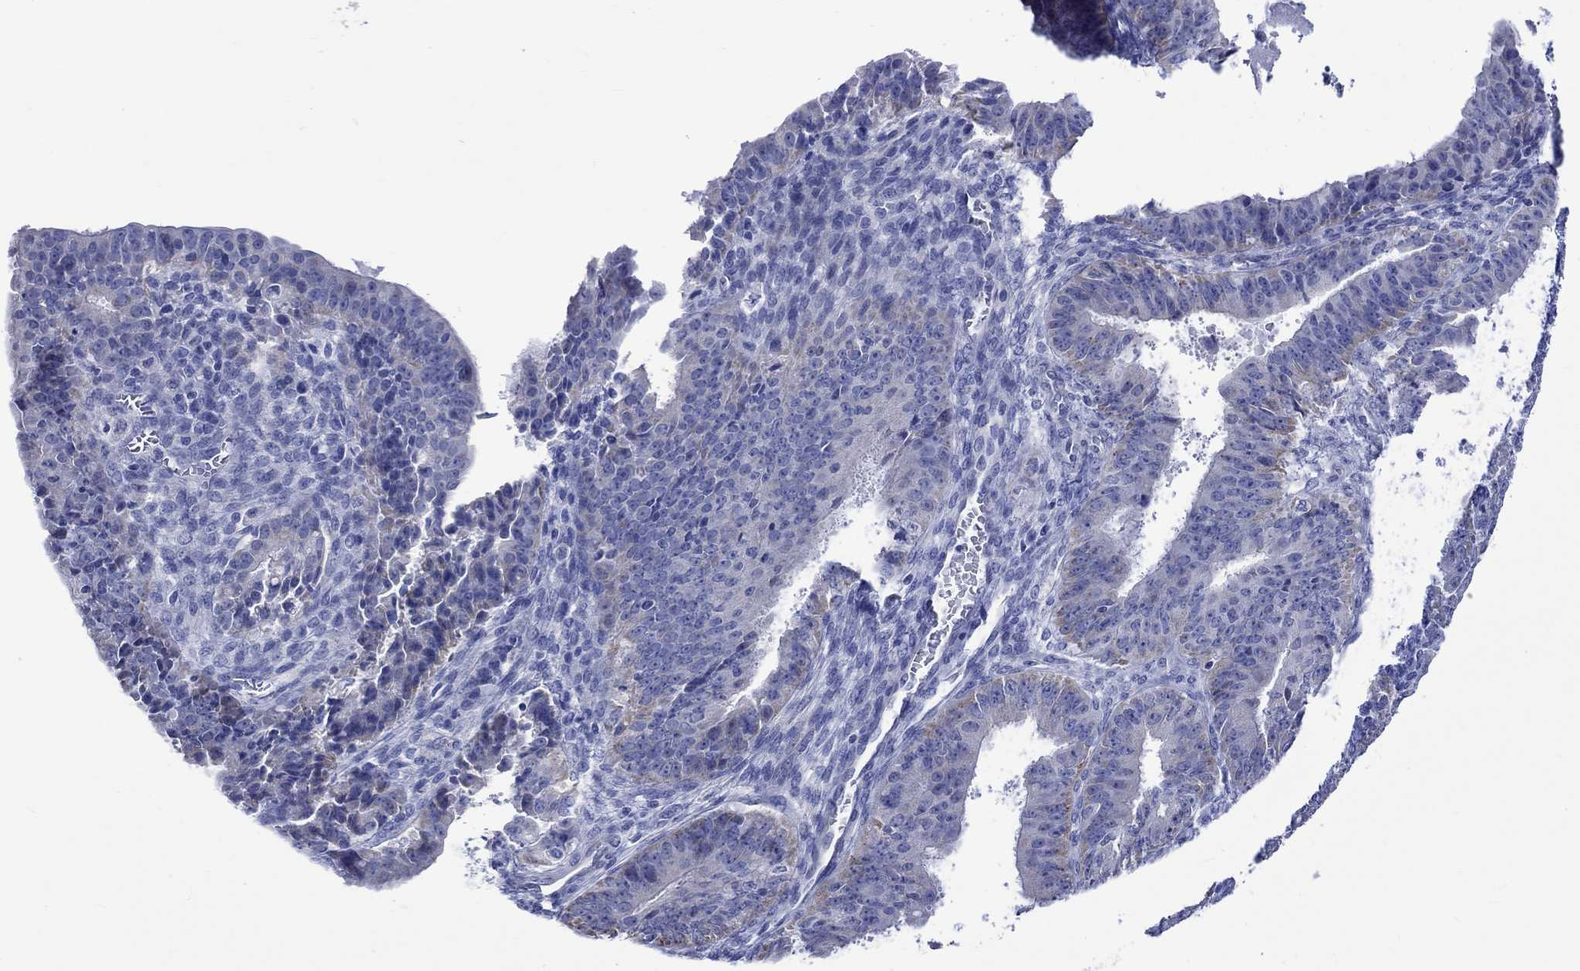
{"staining": {"intensity": "negative", "quantity": "none", "location": "none"}, "tissue": "ovarian cancer", "cell_type": "Tumor cells", "image_type": "cancer", "snomed": [{"axis": "morphology", "description": "Carcinoma, endometroid"}, {"axis": "topography", "description": "Ovary"}], "caption": "Image shows no protein expression in tumor cells of ovarian endometroid carcinoma tissue.", "gene": "HARBI1", "patient": {"sex": "female", "age": 42}}